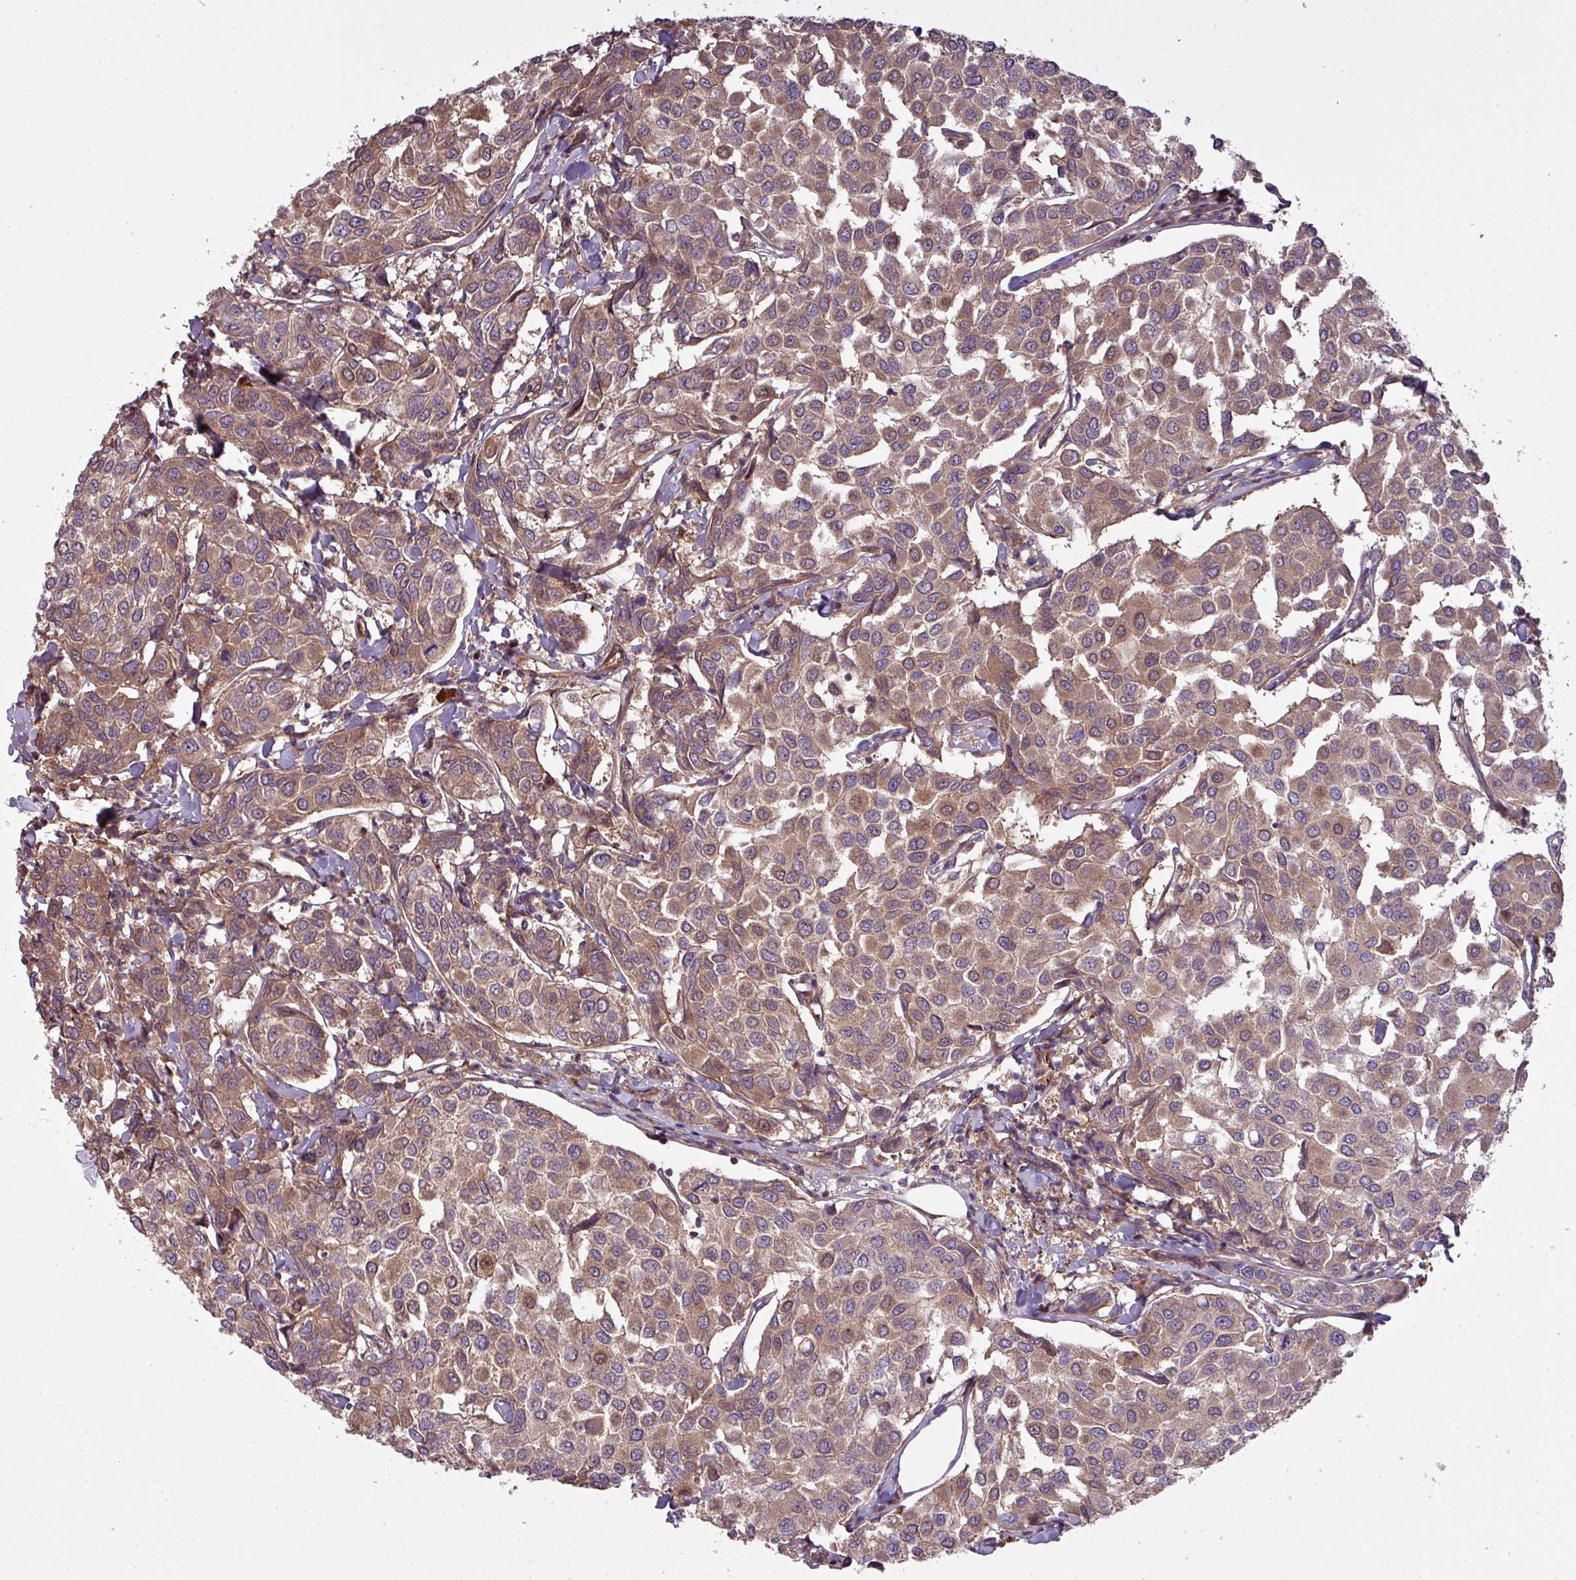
{"staining": {"intensity": "moderate", "quantity": "25%-75%", "location": "cytoplasmic/membranous,nuclear"}, "tissue": "breast cancer", "cell_type": "Tumor cells", "image_type": "cancer", "snomed": [{"axis": "morphology", "description": "Duct carcinoma"}, {"axis": "topography", "description": "Breast"}], "caption": "Immunohistochemistry of human infiltrating ductal carcinoma (breast) exhibits medium levels of moderate cytoplasmic/membranous and nuclear staining in about 25%-75% of tumor cells.", "gene": "SNRNP25", "patient": {"sex": "female", "age": 55}}